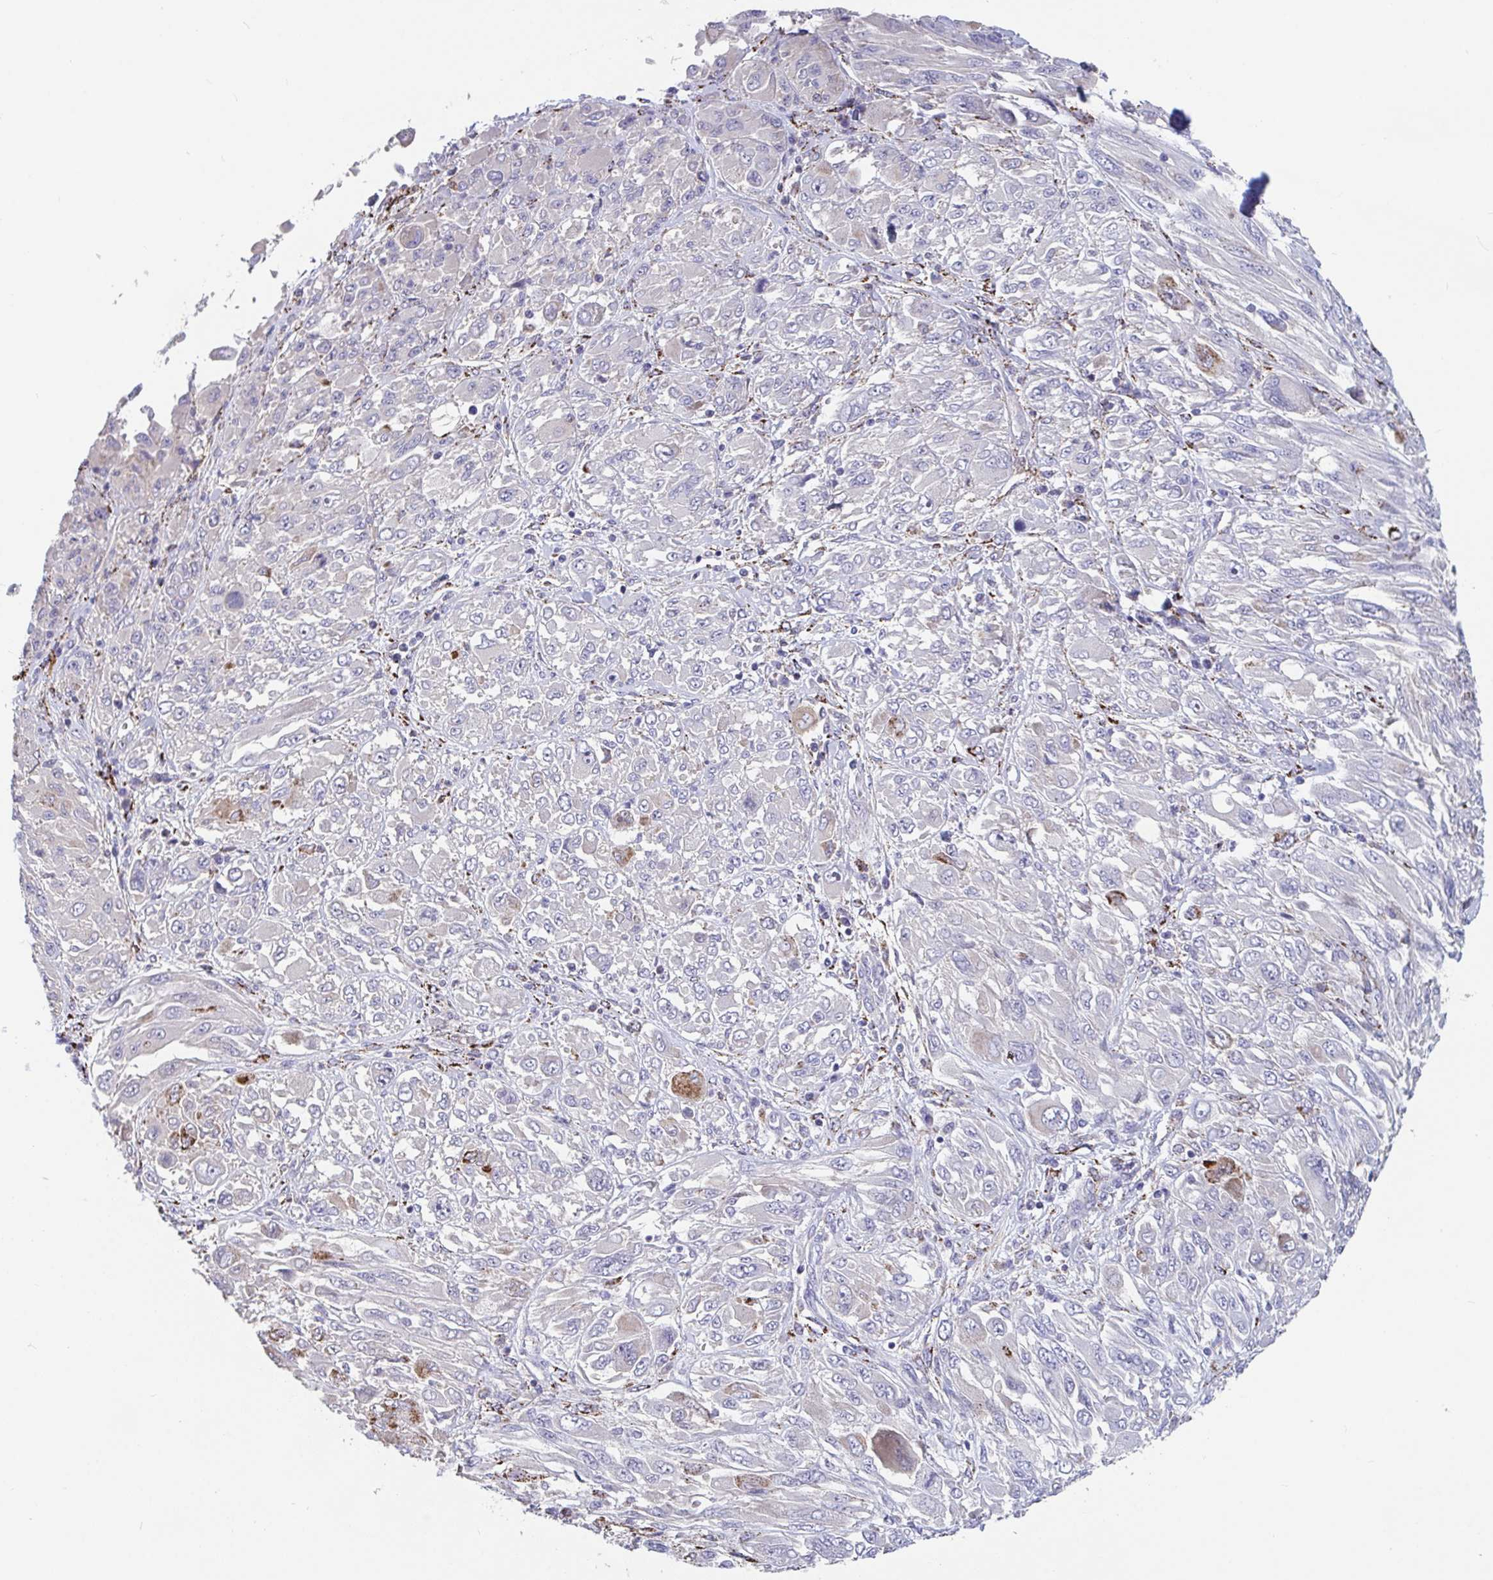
{"staining": {"intensity": "moderate", "quantity": "<25%", "location": "cytoplasmic/membranous"}, "tissue": "melanoma", "cell_type": "Tumor cells", "image_type": "cancer", "snomed": [{"axis": "morphology", "description": "Malignant melanoma, NOS"}, {"axis": "topography", "description": "Skin"}], "caption": "Melanoma stained for a protein (brown) reveals moderate cytoplasmic/membranous positive expression in about <25% of tumor cells.", "gene": "FAM156B", "patient": {"sex": "female", "age": 91}}